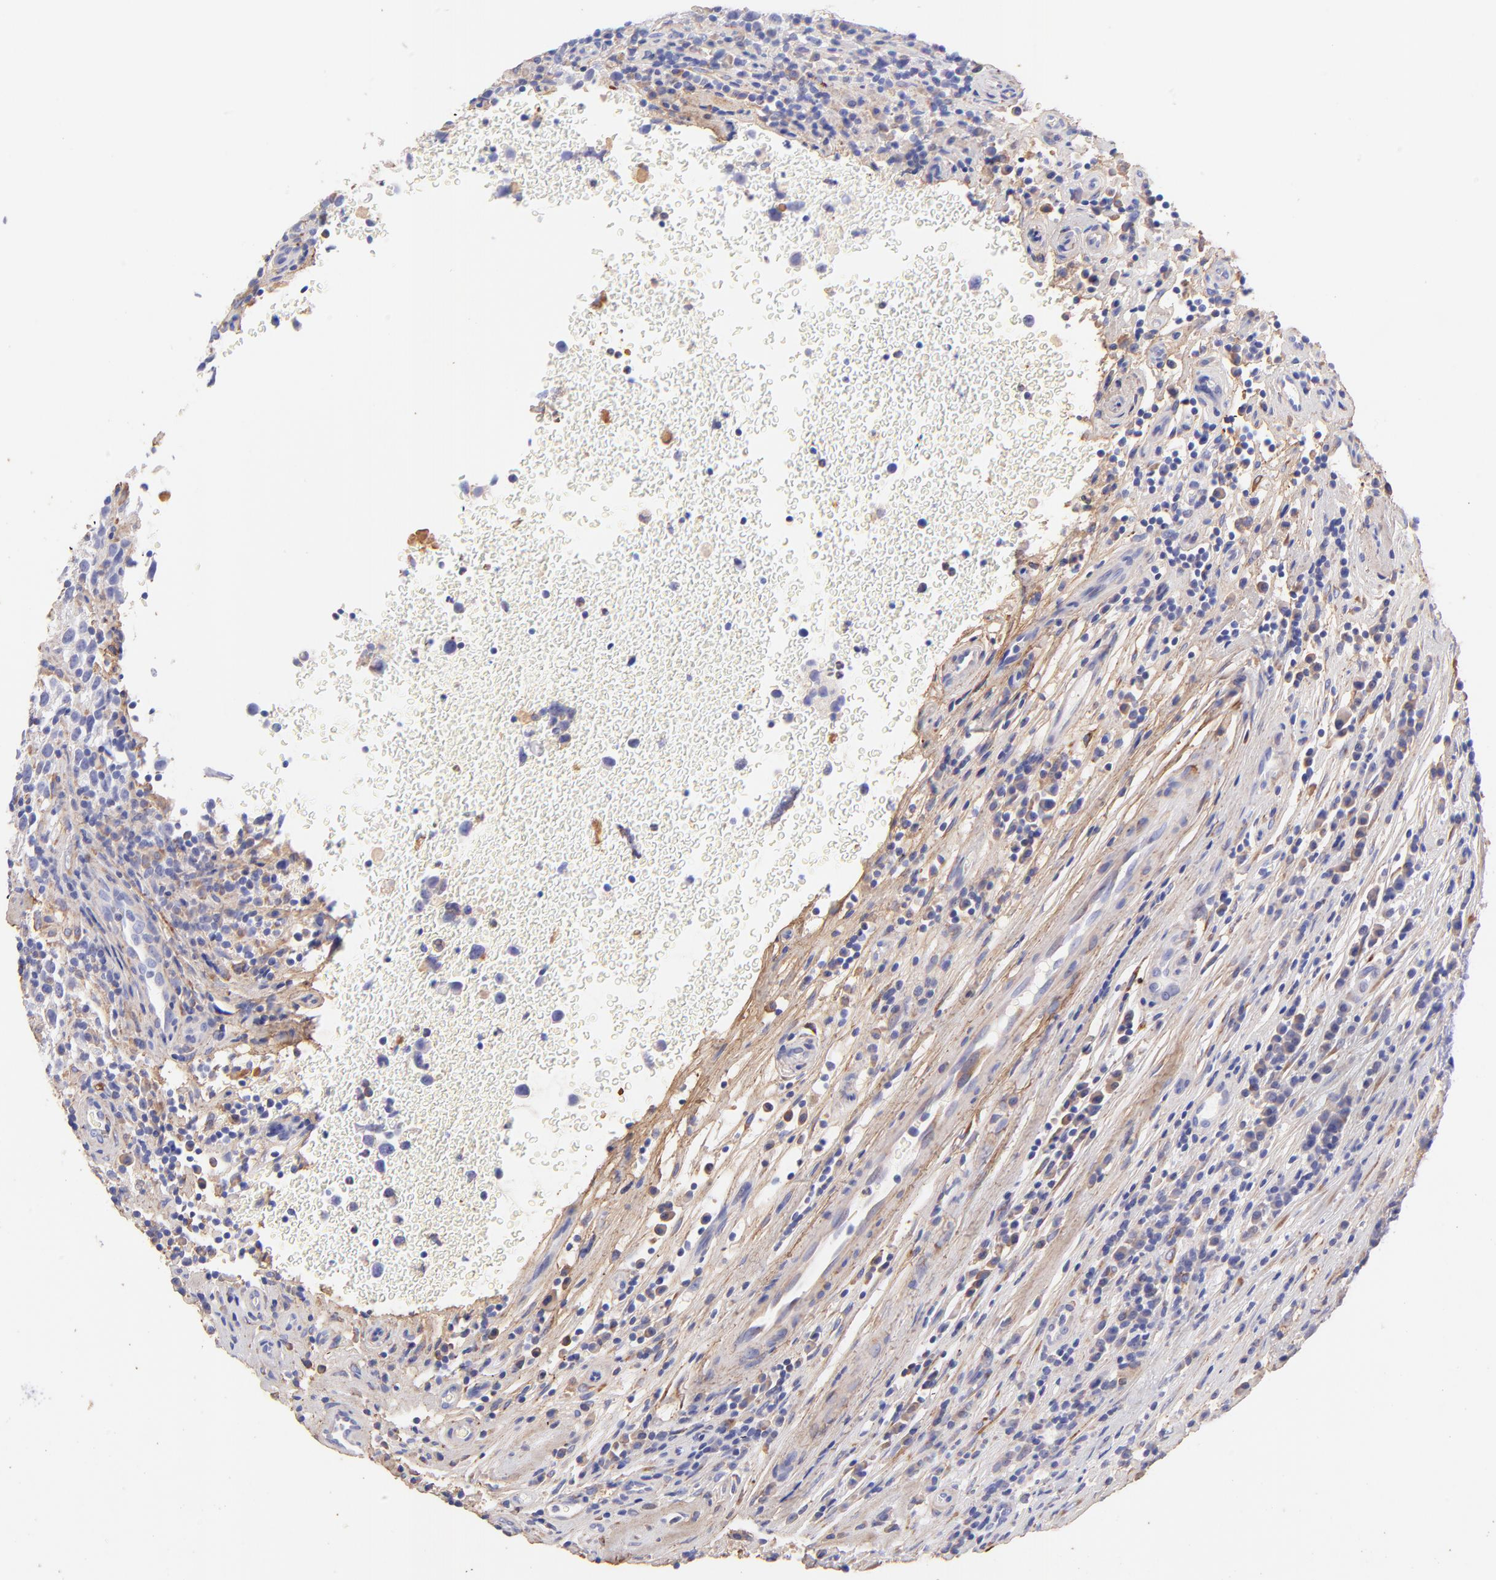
{"staining": {"intensity": "weak", "quantity": "<25%", "location": "cytoplasmic/membranous"}, "tissue": "testis cancer", "cell_type": "Tumor cells", "image_type": "cancer", "snomed": [{"axis": "morphology", "description": "Seminoma, NOS"}, {"axis": "topography", "description": "Testis"}], "caption": "Testis seminoma was stained to show a protein in brown. There is no significant expression in tumor cells.", "gene": "BGN", "patient": {"sex": "male", "age": 32}}